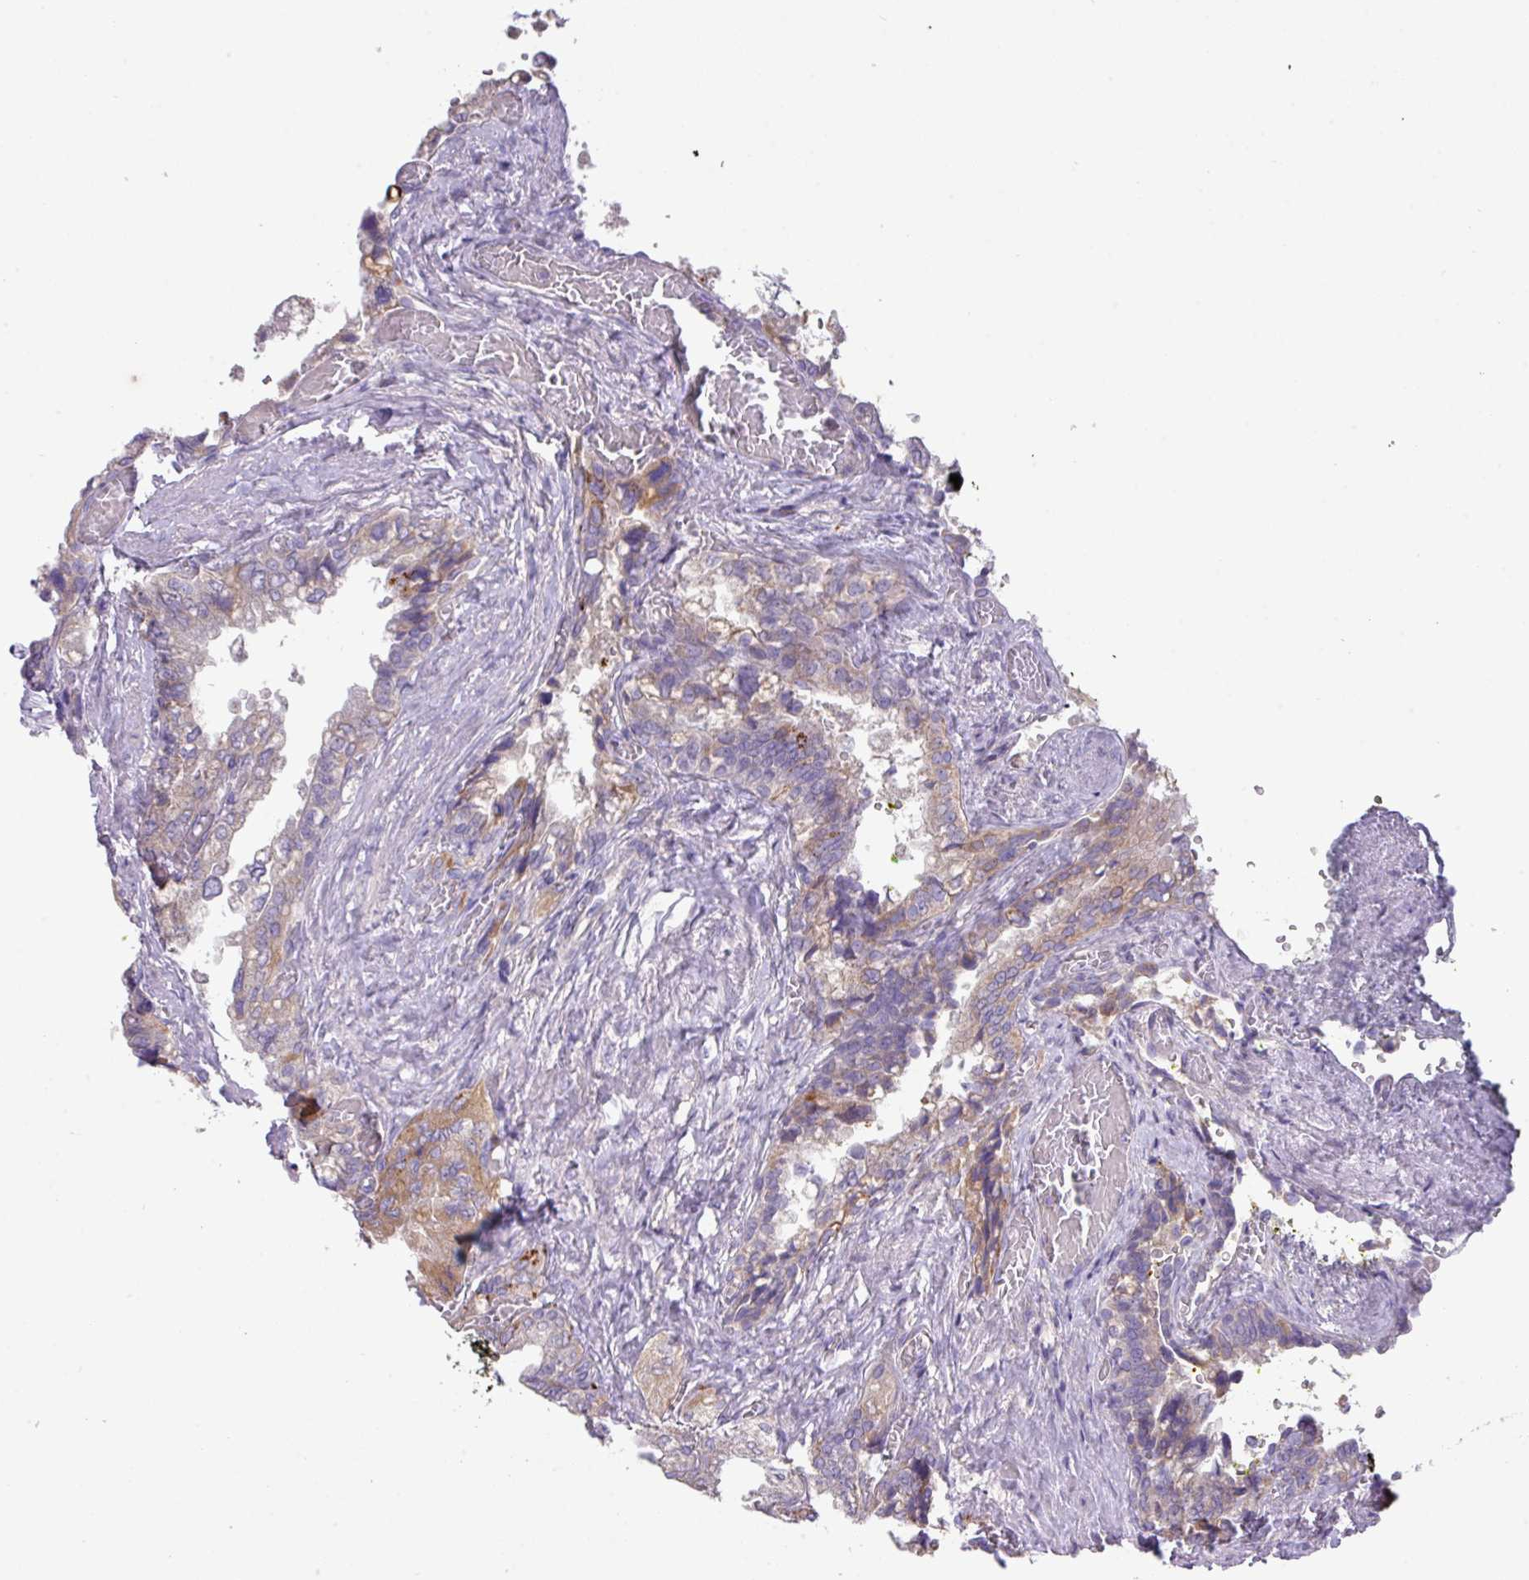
{"staining": {"intensity": "weak", "quantity": ">75%", "location": "cytoplasmic/membranous"}, "tissue": "seminal vesicle", "cell_type": "Glandular cells", "image_type": "normal", "snomed": [{"axis": "morphology", "description": "Normal tissue, NOS"}, {"axis": "topography", "description": "Seminal veicle"}, {"axis": "topography", "description": "Peripheral nerve tissue"}], "caption": "This image shows benign seminal vesicle stained with IHC to label a protein in brown. The cytoplasmic/membranous of glandular cells show weak positivity for the protein. Nuclei are counter-stained blue.", "gene": "ZNF394", "patient": {"sex": "male", "age": 60}}